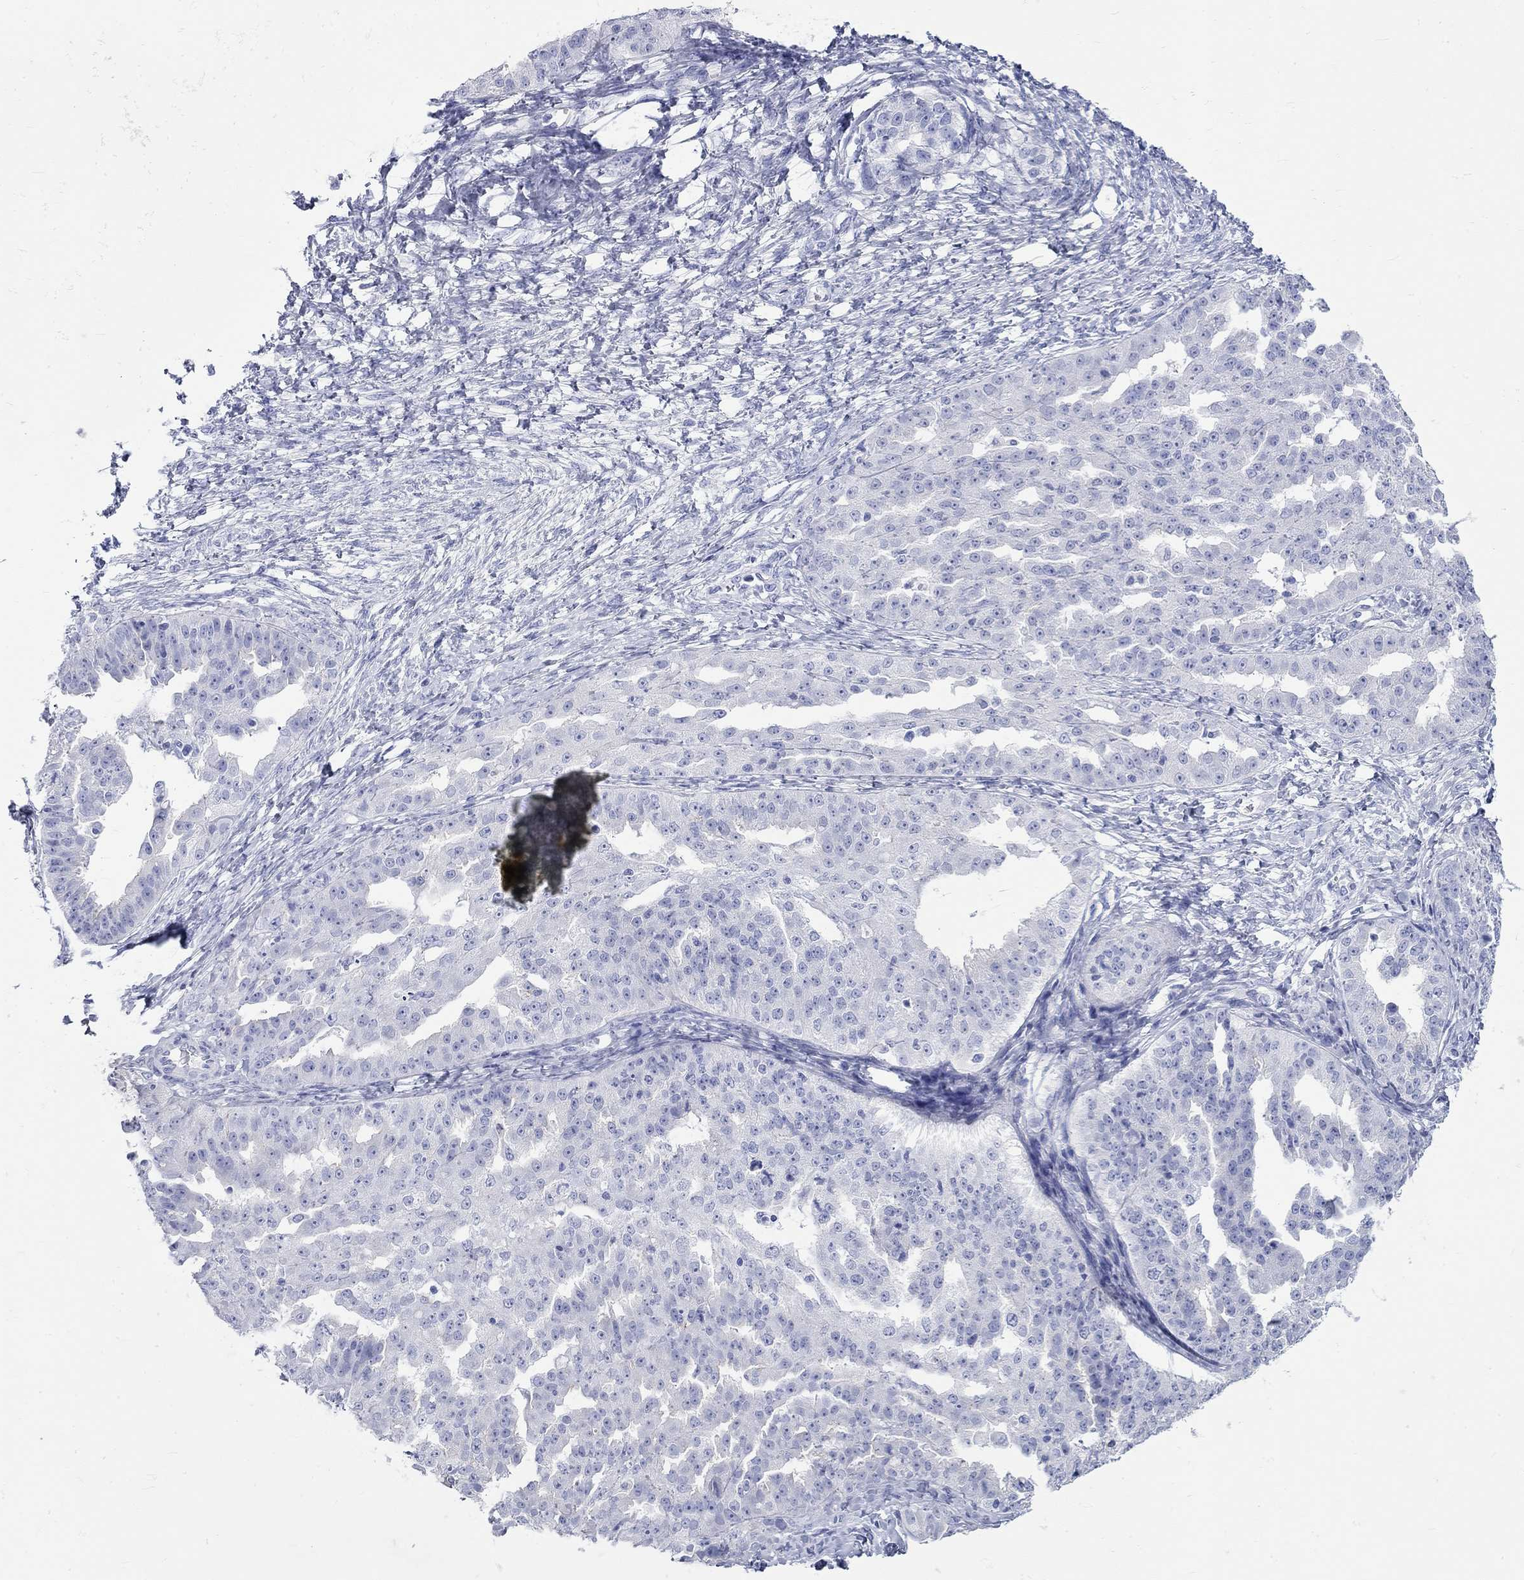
{"staining": {"intensity": "negative", "quantity": "none", "location": "none"}, "tissue": "ovarian cancer", "cell_type": "Tumor cells", "image_type": "cancer", "snomed": [{"axis": "morphology", "description": "Cystadenocarcinoma, serous, NOS"}, {"axis": "topography", "description": "Ovary"}], "caption": "High power microscopy histopathology image of an IHC micrograph of ovarian cancer (serous cystadenocarcinoma), revealing no significant expression in tumor cells.", "gene": "SPATA9", "patient": {"sex": "female", "age": 58}}